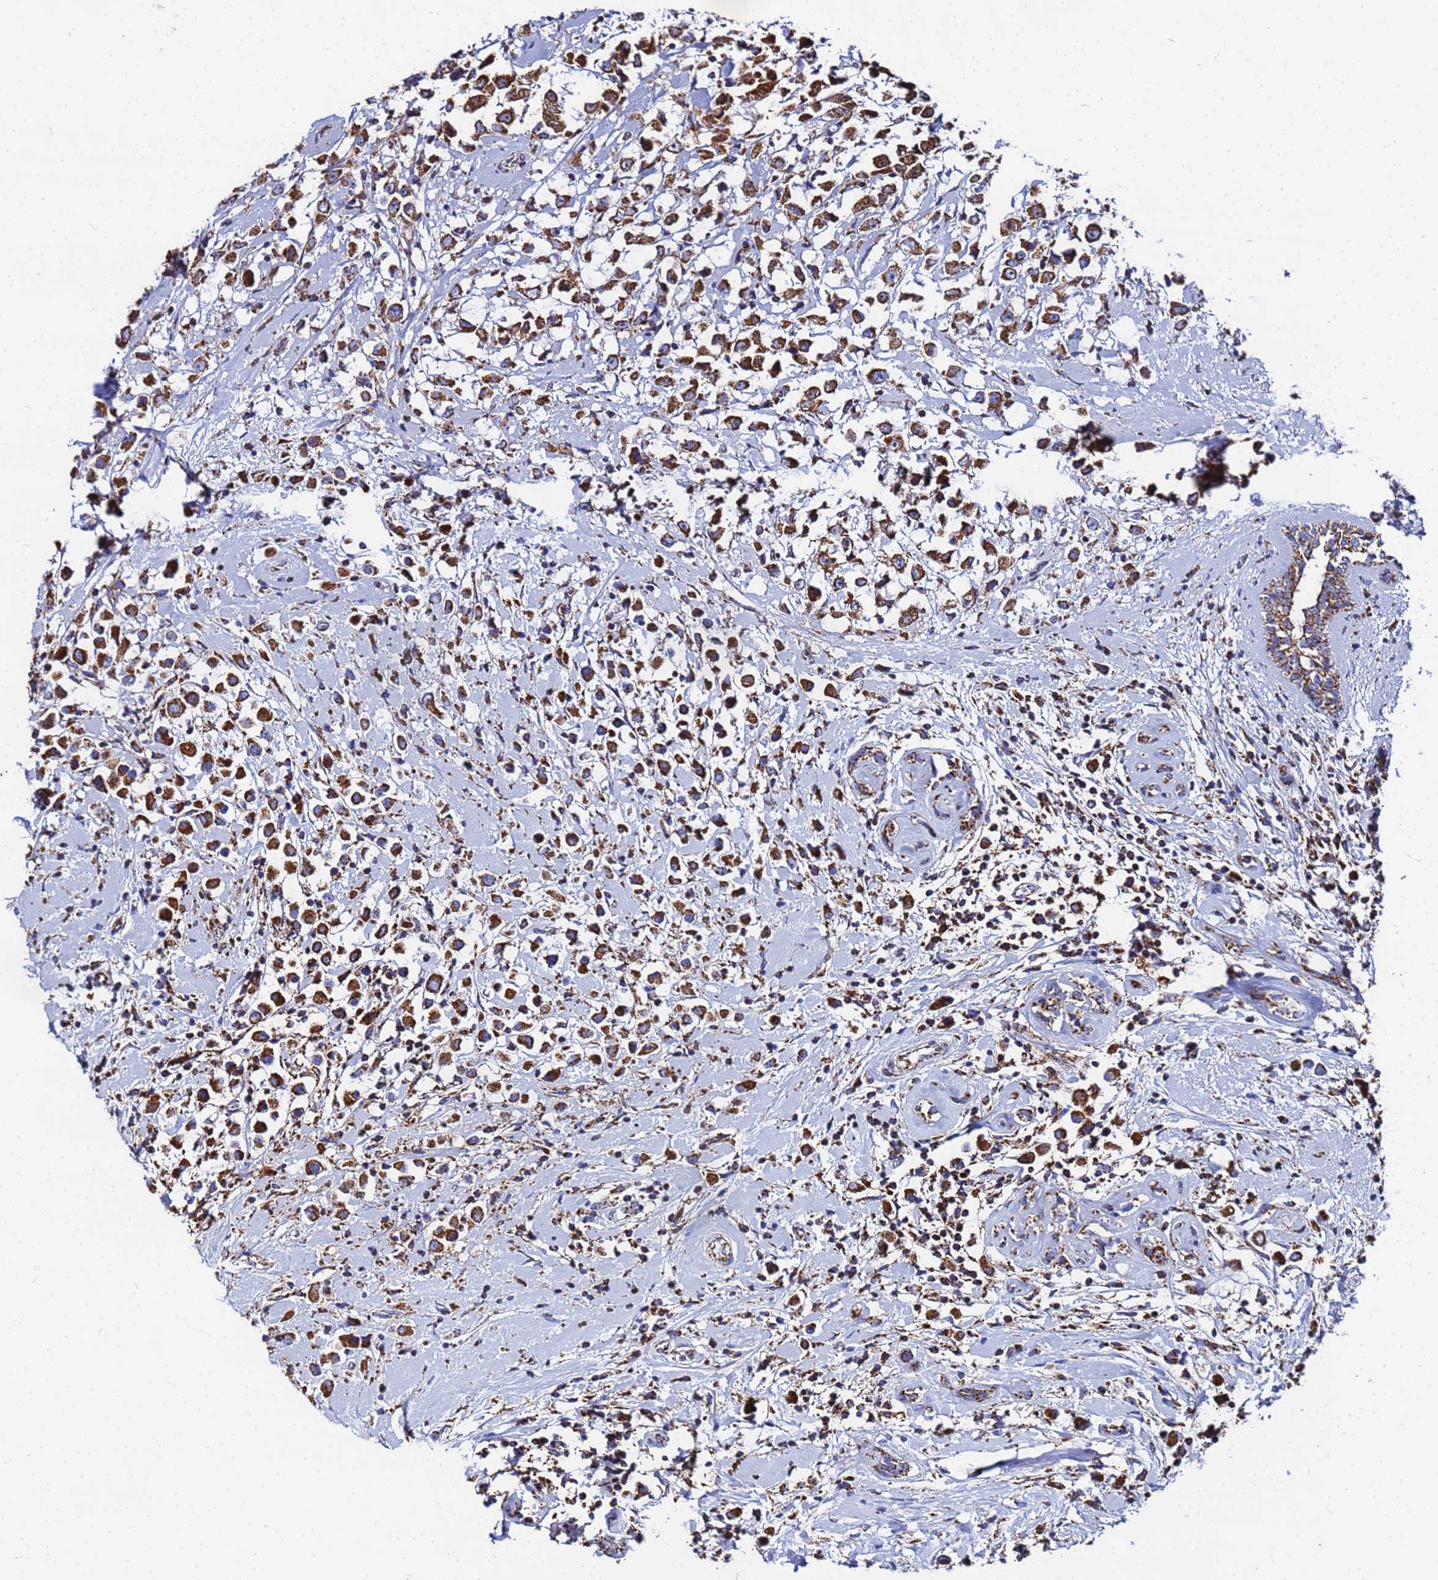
{"staining": {"intensity": "strong", "quantity": ">75%", "location": "cytoplasmic/membranous"}, "tissue": "breast cancer", "cell_type": "Tumor cells", "image_type": "cancer", "snomed": [{"axis": "morphology", "description": "Duct carcinoma"}, {"axis": "topography", "description": "Breast"}], "caption": "Approximately >75% of tumor cells in breast cancer (intraductal carcinoma) demonstrate strong cytoplasmic/membranous protein expression as visualized by brown immunohistochemical staining.", "gene": "GLUD1", "patient": {"sex": "female", "age": 87}}